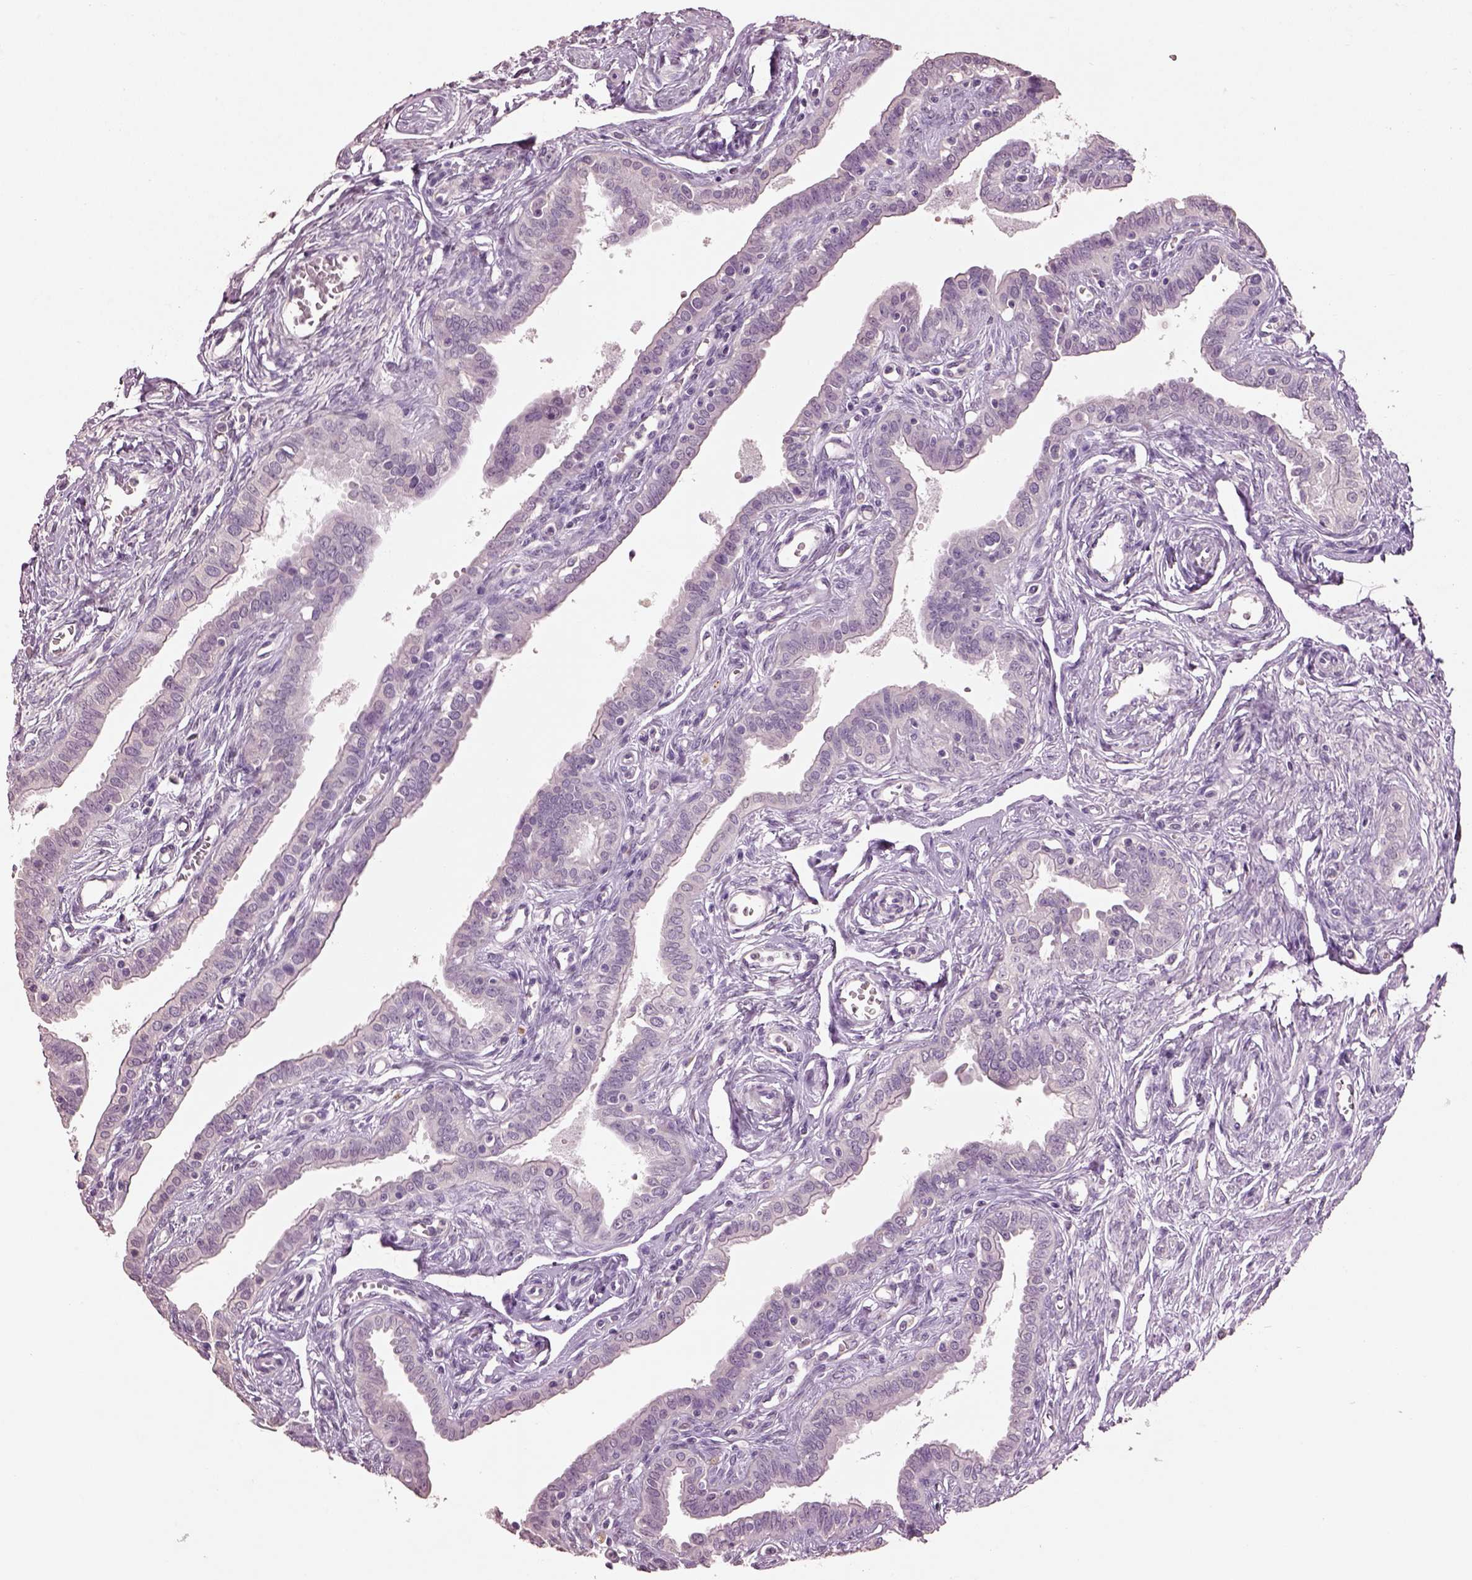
{"staining": {"intensity": "negative", "quantity": "none", "location": "none"}, "tissue": "fallopian tube", "cell_type": "Glandular cells", "image_type": "normal", "snomed": [{"axis": "morphology", "description": "Normal tissue, NOS"}, {"axis": "morphology", "description": "Carcinoma, endometroid"}, {"axis": "topography", "description": "Fallopian tube"}, {"axis": "topography", "description": "Ovary"}], "caption": "This is a image of IHC staining of normal fallopian tube, which shows no positivity in glandular cells.", "gene": "KCNIP3", "patient": {"sex": "female", "age": 42}}